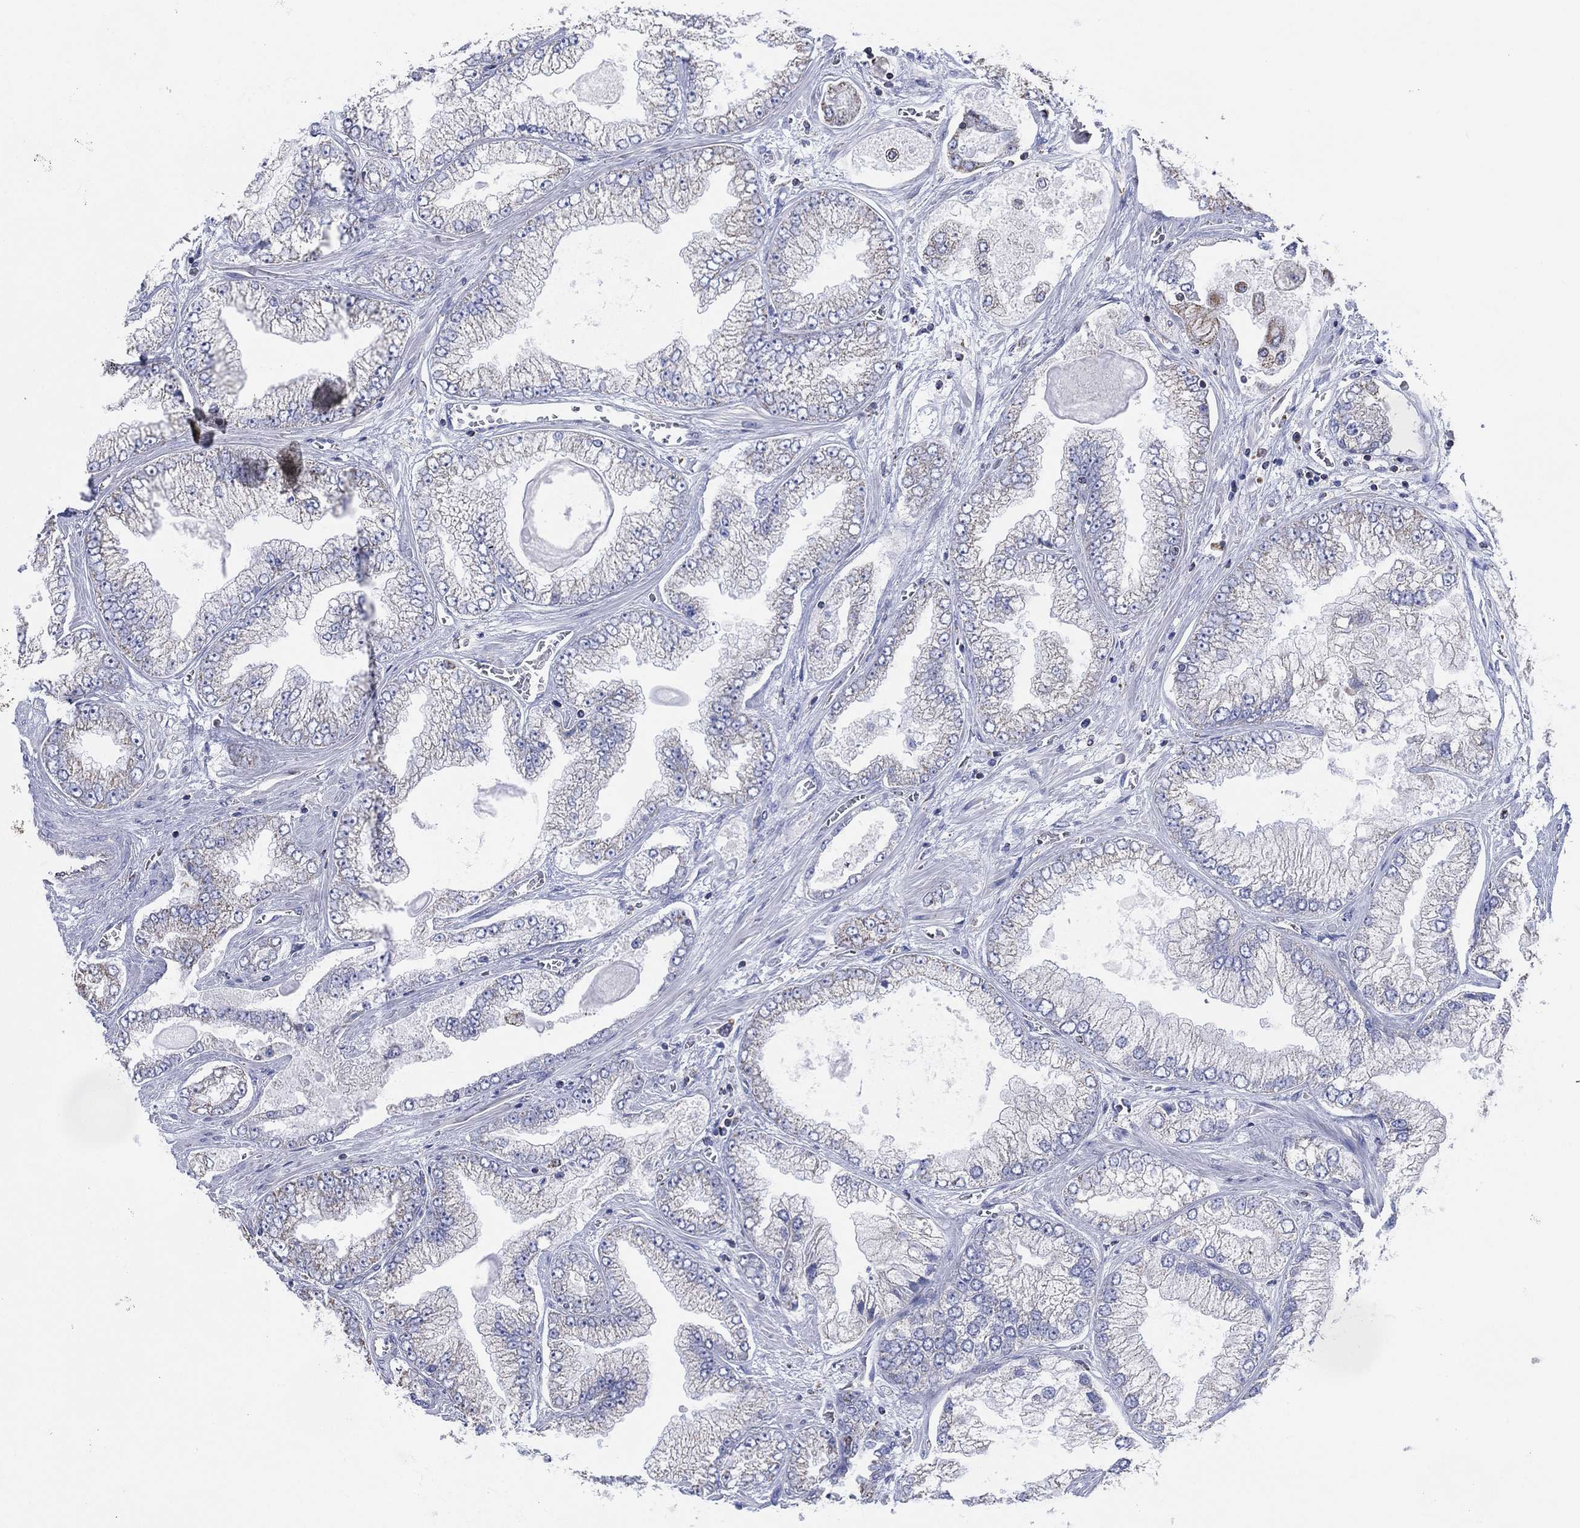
{"staining": {"intensity": "negative", "quantity": "none", "location": "none"}, "tissue": "prostate cancer", "cell_type": "Tumor cells", "image_type": "cancer", "snomed": [{"axis": "morphology", "description": "Adenocarcinoma, Low grade"}, {"axis": "topography", "description": "Prostate"}], "caption": "This is a photomicrograph of immunohistochemistry staining of adenocarcinoma (low-grade) (prostate), which shows no positivity in tumor cells.", "gene": "CFTR", "patient": {"sex": "male", "age": 57}}